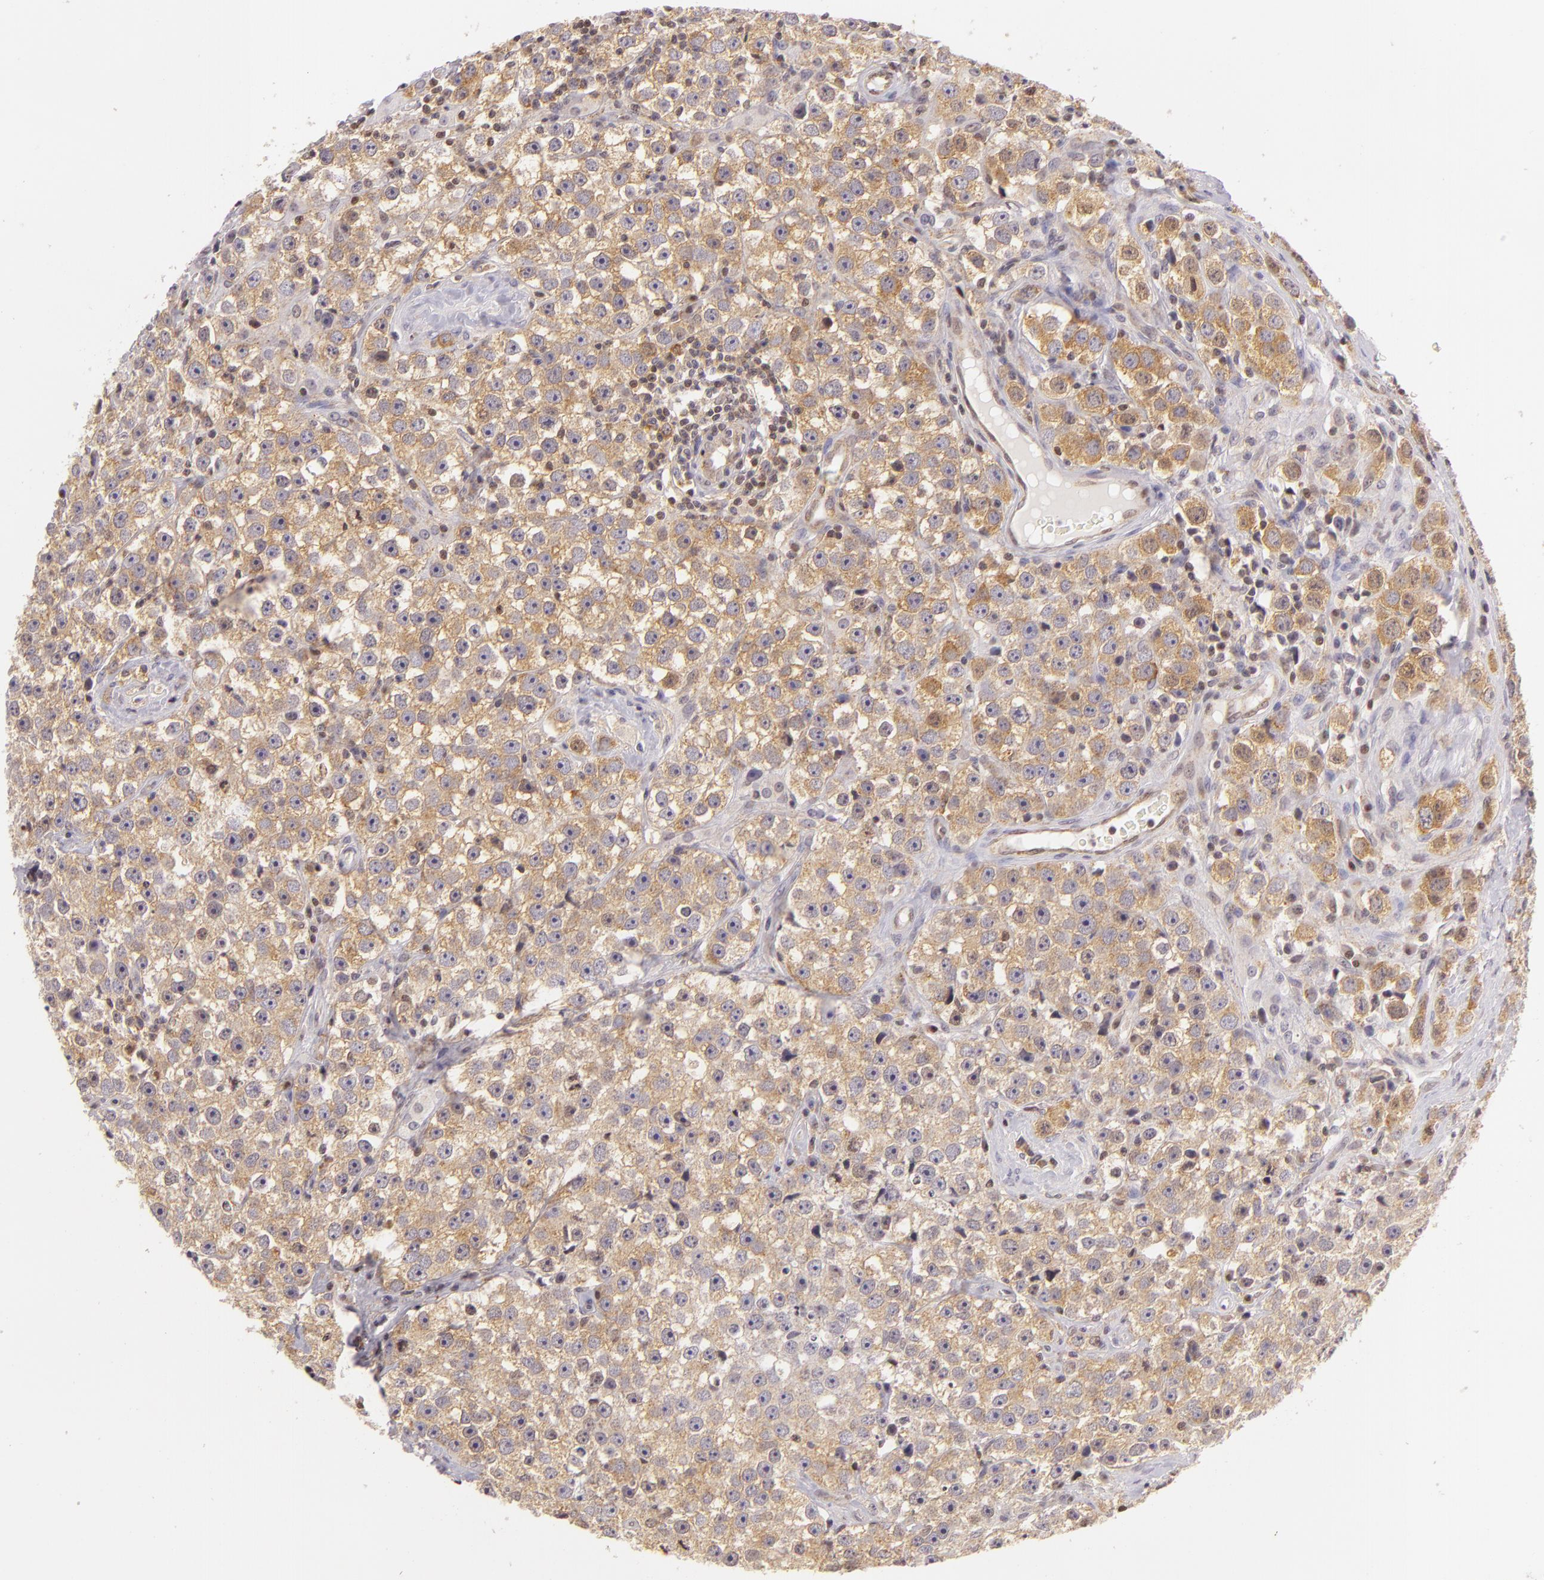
{"staining": {"intensity": "weak", "quantity": "25%-75%", "location": "cytoplasmic/membranous"}, "tissue": "testis cancer", "cell_type": "Tumor cells", "image_type": "cancer", "snomed": [{"axis": "morphology", "description": "Seminoma, NOS"}, {"axis": "topography", "description": "Testis"}], "caption": "Immunohistochemistry (DAB) staining of human testis cancer reveals weak cytoplasmic/membranous protein positivity in approximately 25%-75% of tumor cells.", "gene": "IMPDH1", "patient": {"sex": "male", "age": 32}}